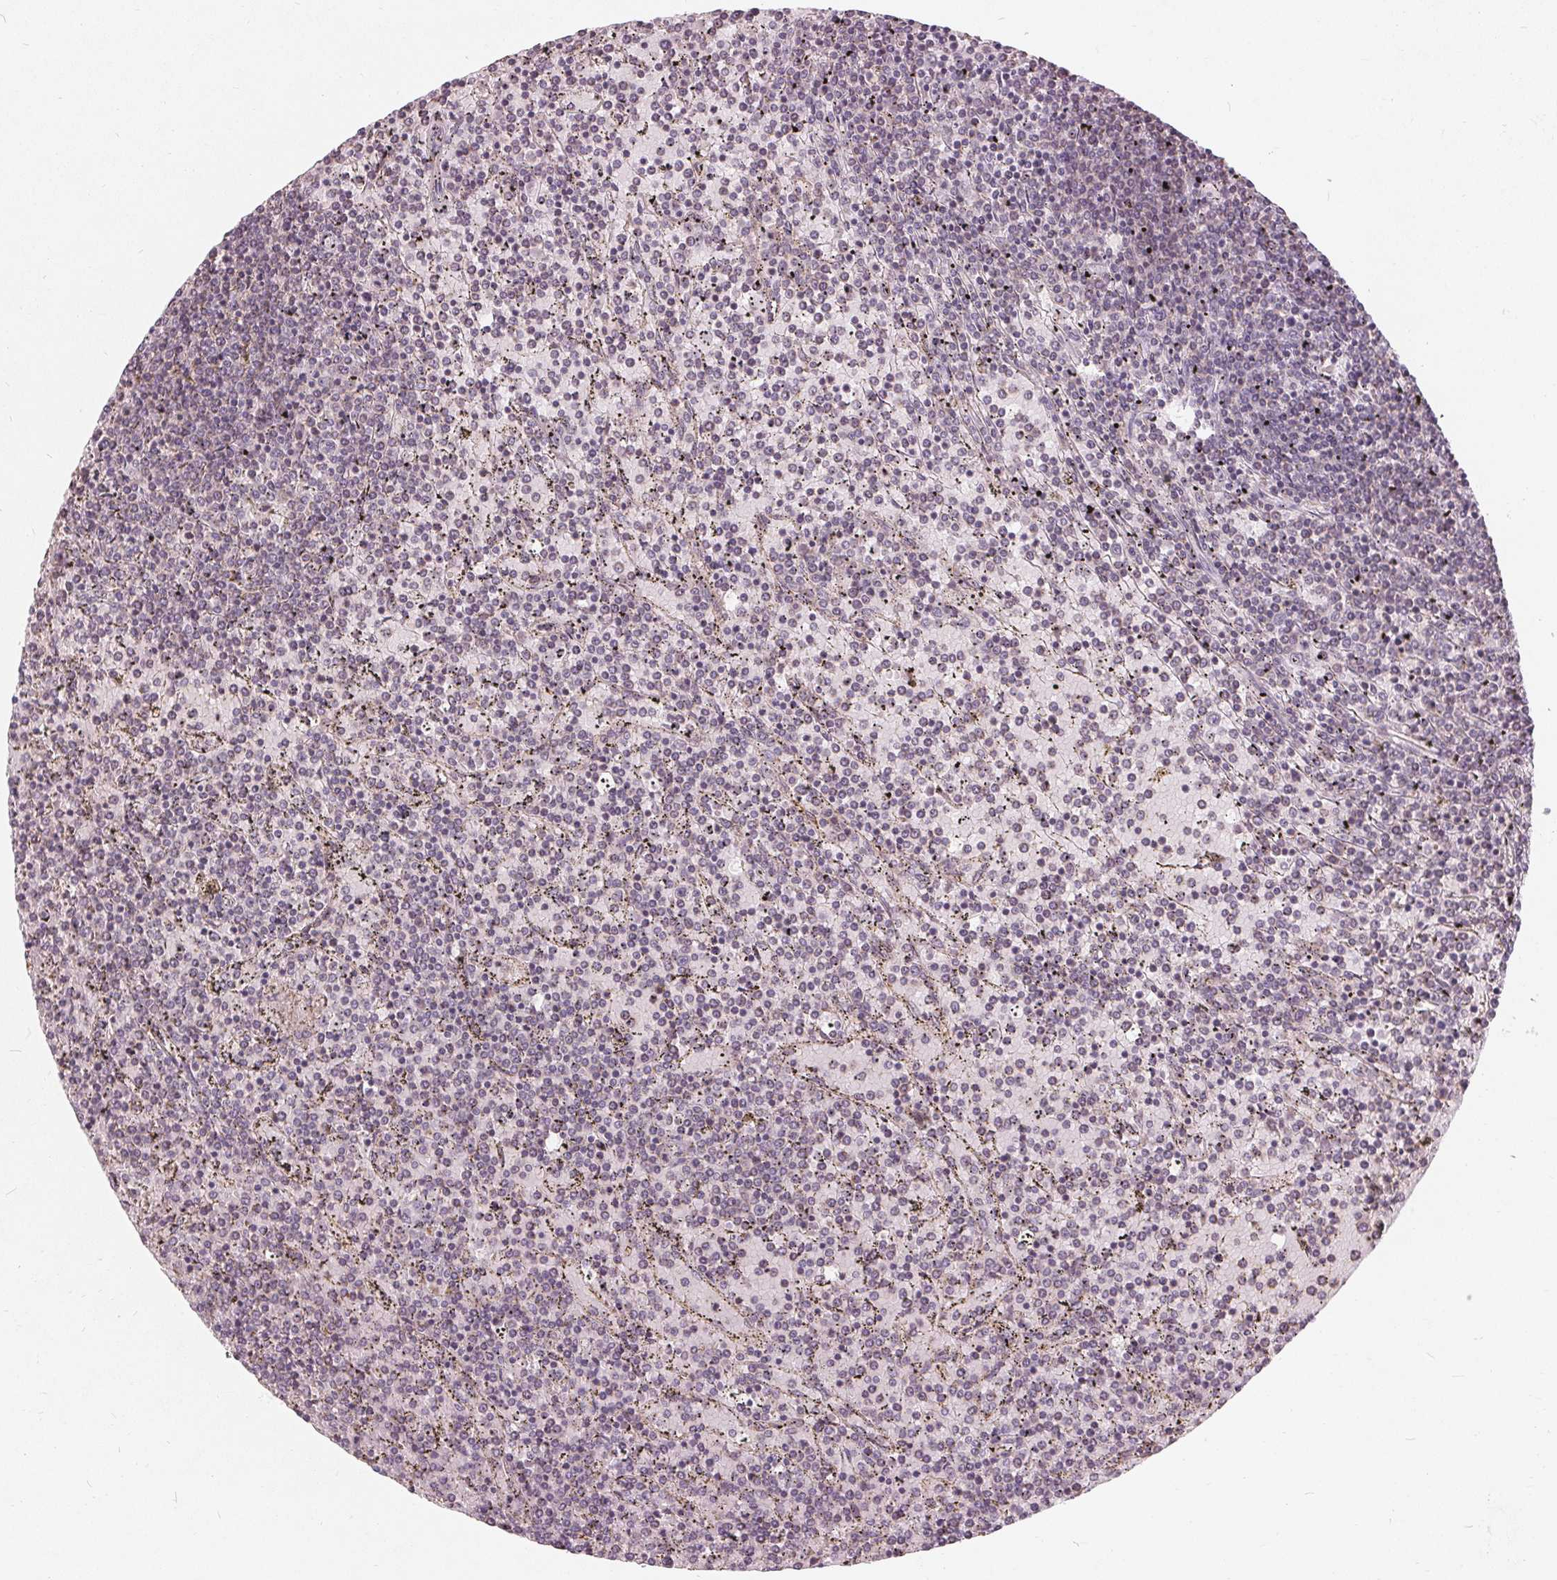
{"staining": {"intensity": "negative", "quantity": "none", "location": "none"}, "tissue": "lymphoma", "cell_type": "Tumor cells", "image_type": "cancer", "snomed": [{"axis": "morphology", "description": "Malignant lymphoma, non-Hodgkin's type, Low grade"}, {"axis": "topography", "description": "Spleen"}], "caption": "Malignant lymphoma, non-Hodgkin's type (low-grade) was stained to show a protein in brown. There is no significant expression in tumor cells. The staining was performed using DAB (3,3'-diaminobenzidine) to visualize the protein expression in brown, while the nuclei were stained in blue with hematoxylin (Magnification: 20x).", "gene": "TRIM60", "patient": {"sex": "female", "age": 77}}